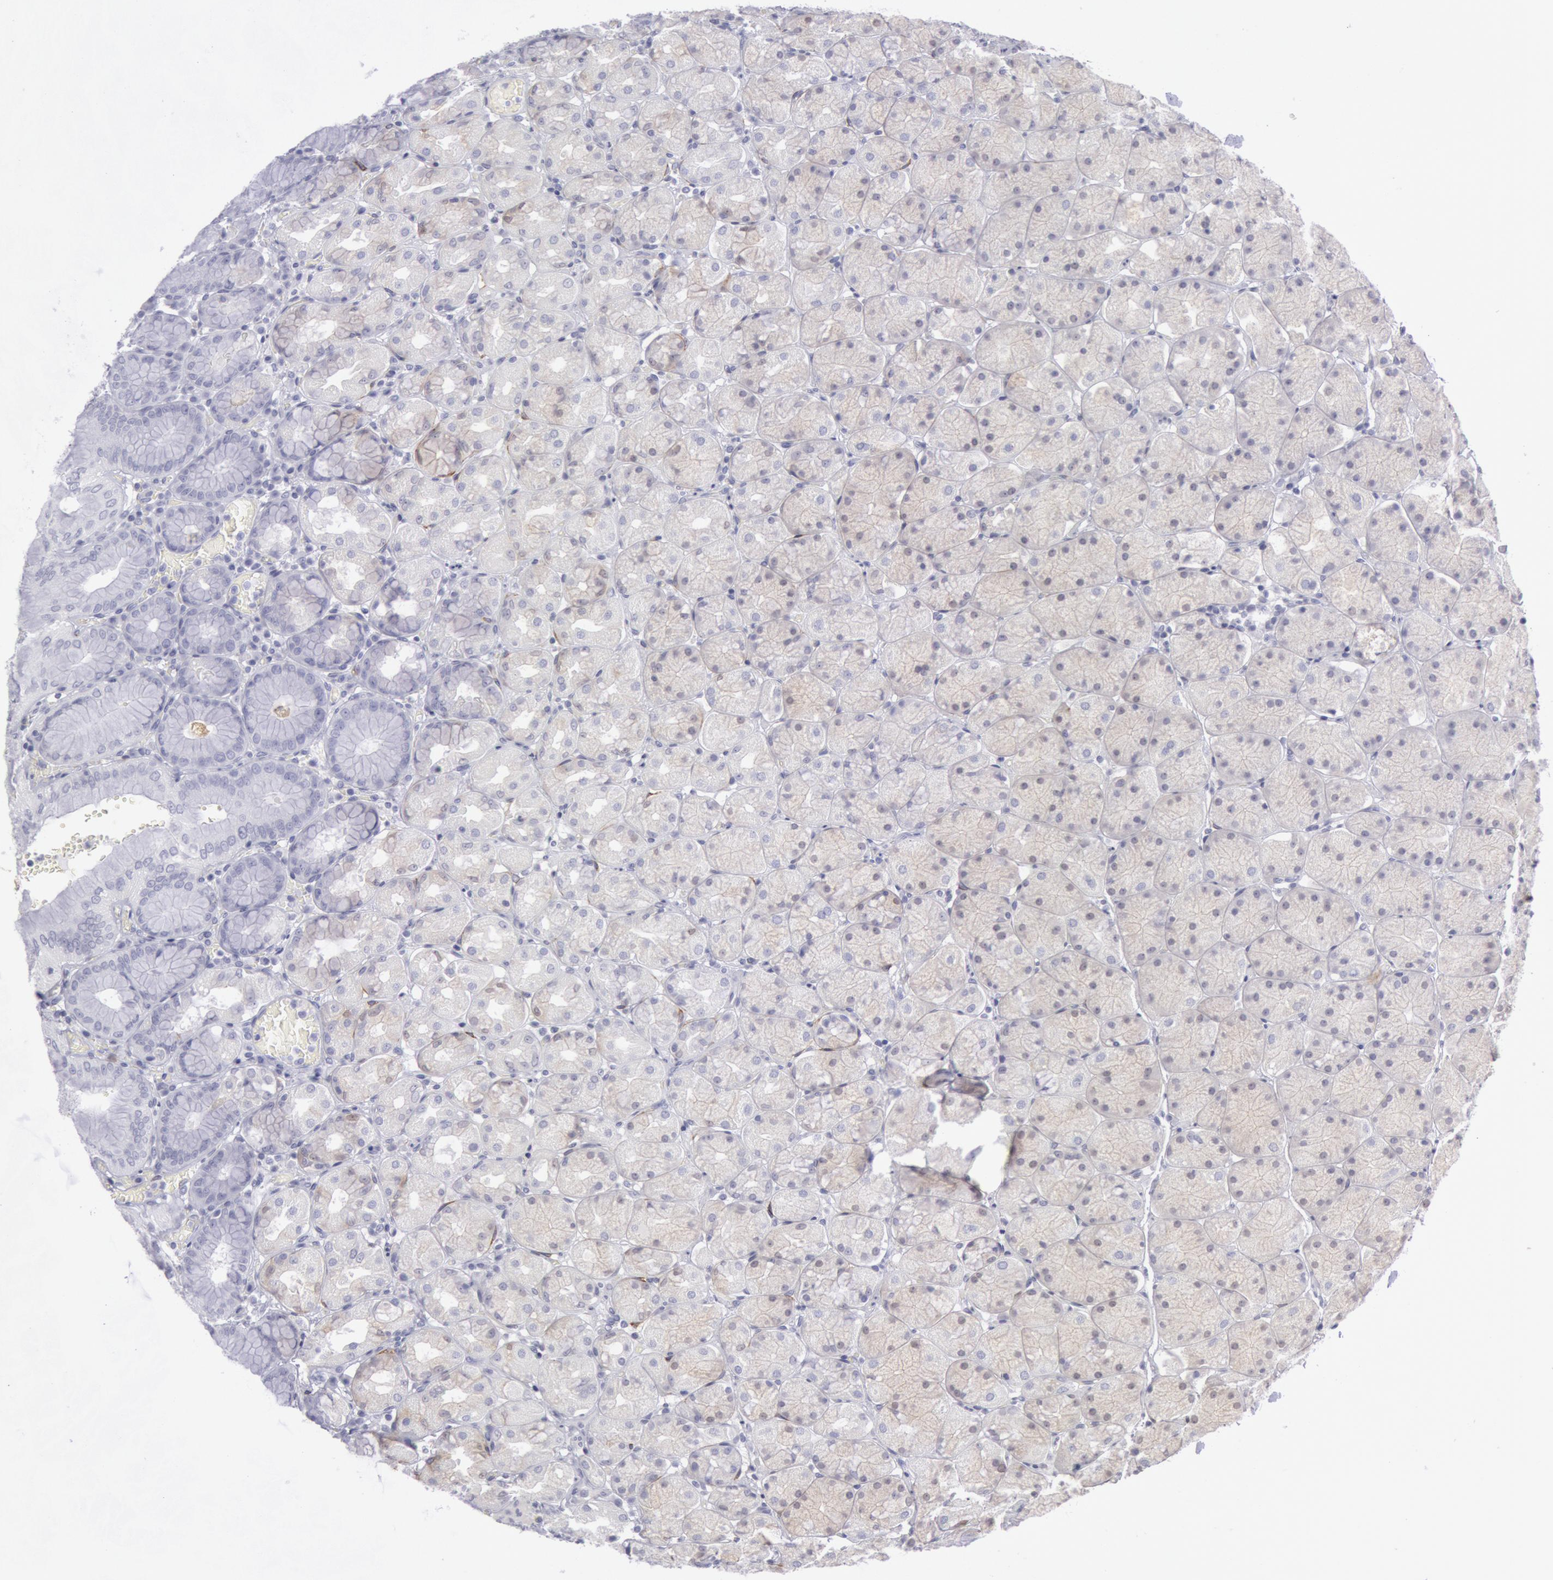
{"staining": {"intensity": "negative", "quantity": "none", "location": "none"}, "tissue": "stomach", "cell_type": "Glandular cells", "image_type": "normal", "snomed": [{"axis": "morphology", "description": "Normal tissue, NOS"}, {"axis": "topography", "description": "Stomach, upper"}, {"axis": "topography", "description": "Stomach"}], "caption": "Immunohistochemistry (IHC) histopathology image of normal stomach: human stomach stained with DAB demonstrates no significant protein staining in glandular cells.", "gene": "CDH13", "patient": {"sex": "male", "age": 76}}